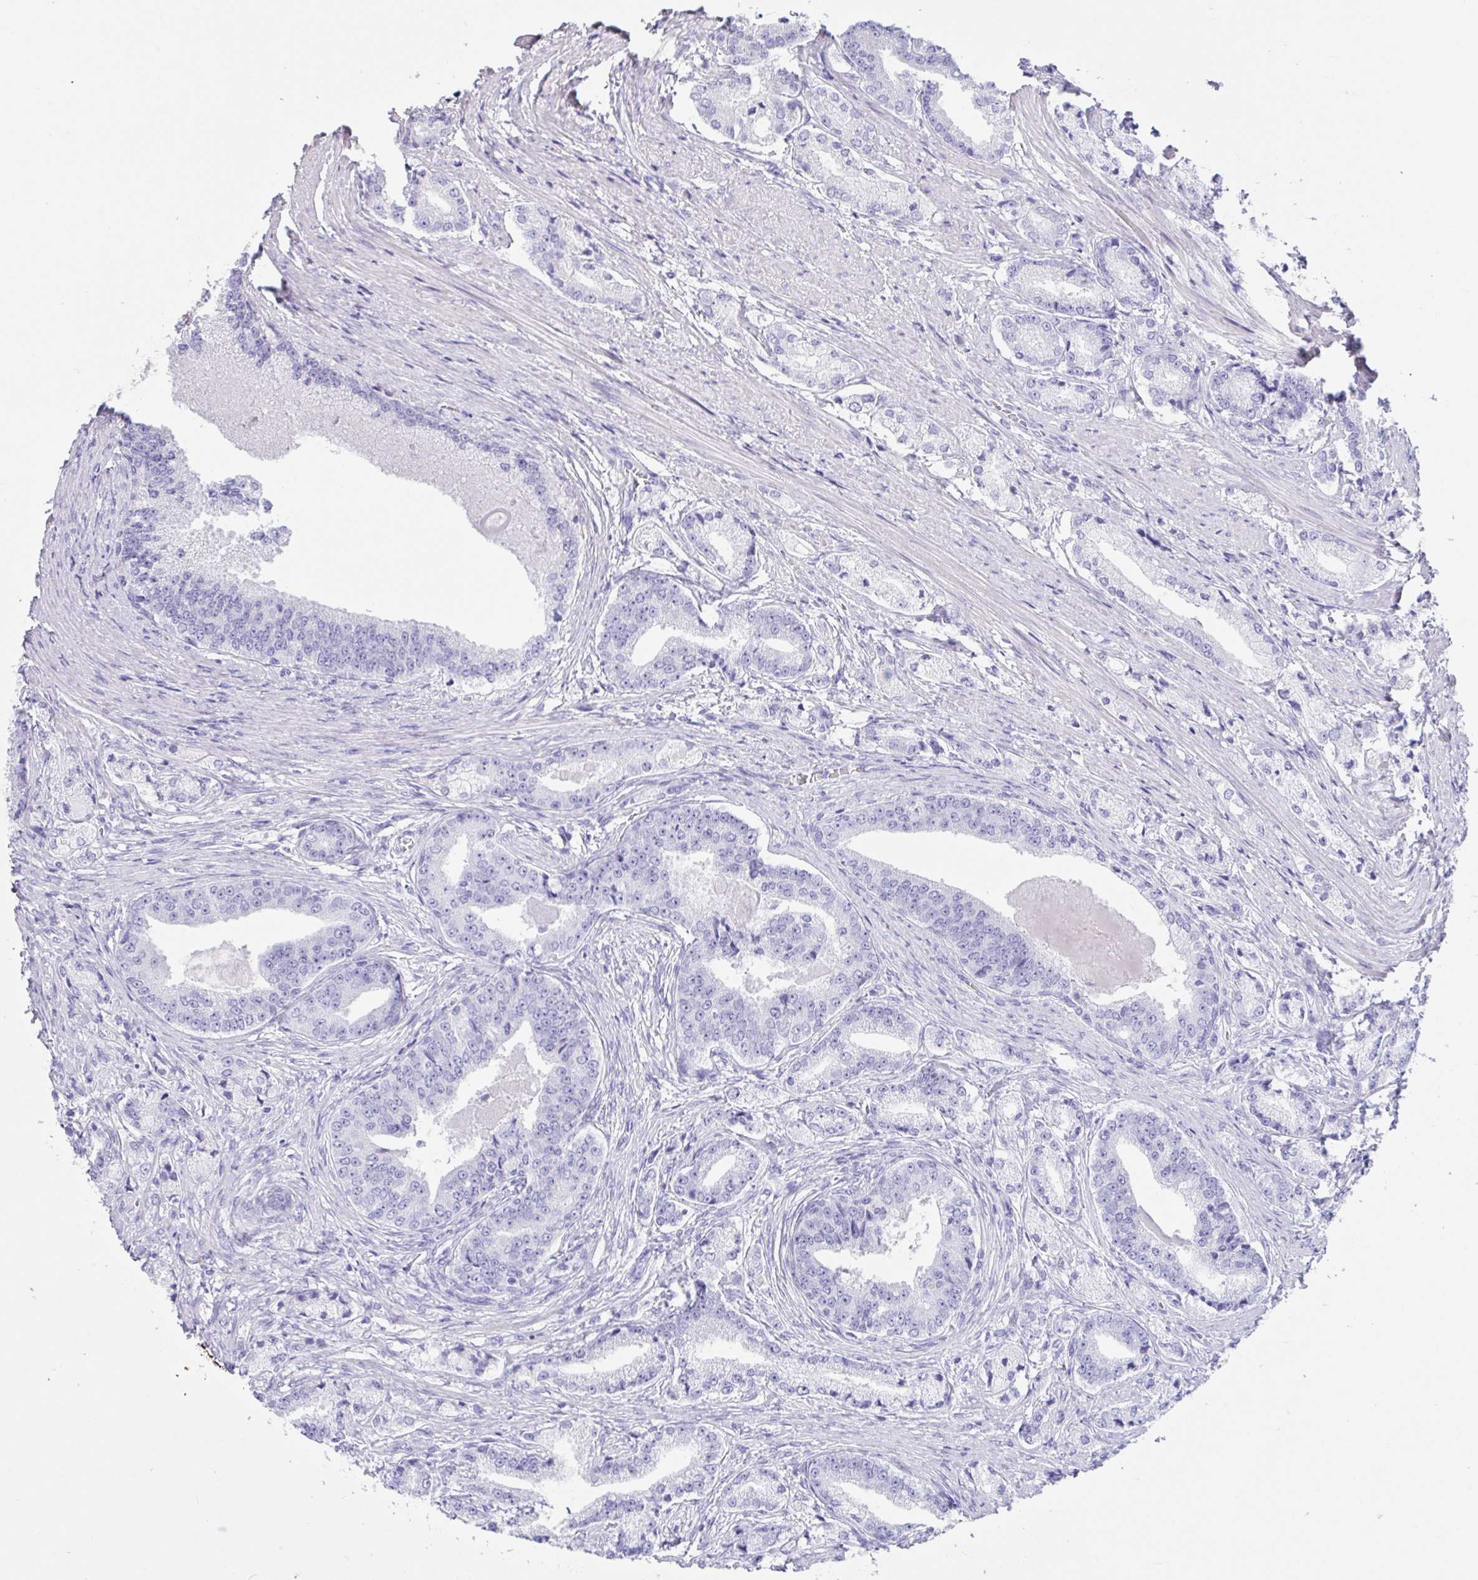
{"staining": {"intensity": "negative", "quantity": "none", "location": "none"}, "tissue": "prostate cancer", "cell_type": "Tumor cells", "image_type": "cancer", "snomed": [{"axis": "morphology", "description": "Adenocarcinoma, High grade"}, {"axis": "topography", "description": "Prostate and seminal vesicle, NOS"}], "caption": "The micrograph exhibits no staining of tumor cells in prostate adenocarcinoma (high-grade).", "gene": "TNNC1", "patient": {"sex": "male", "age": 61}}